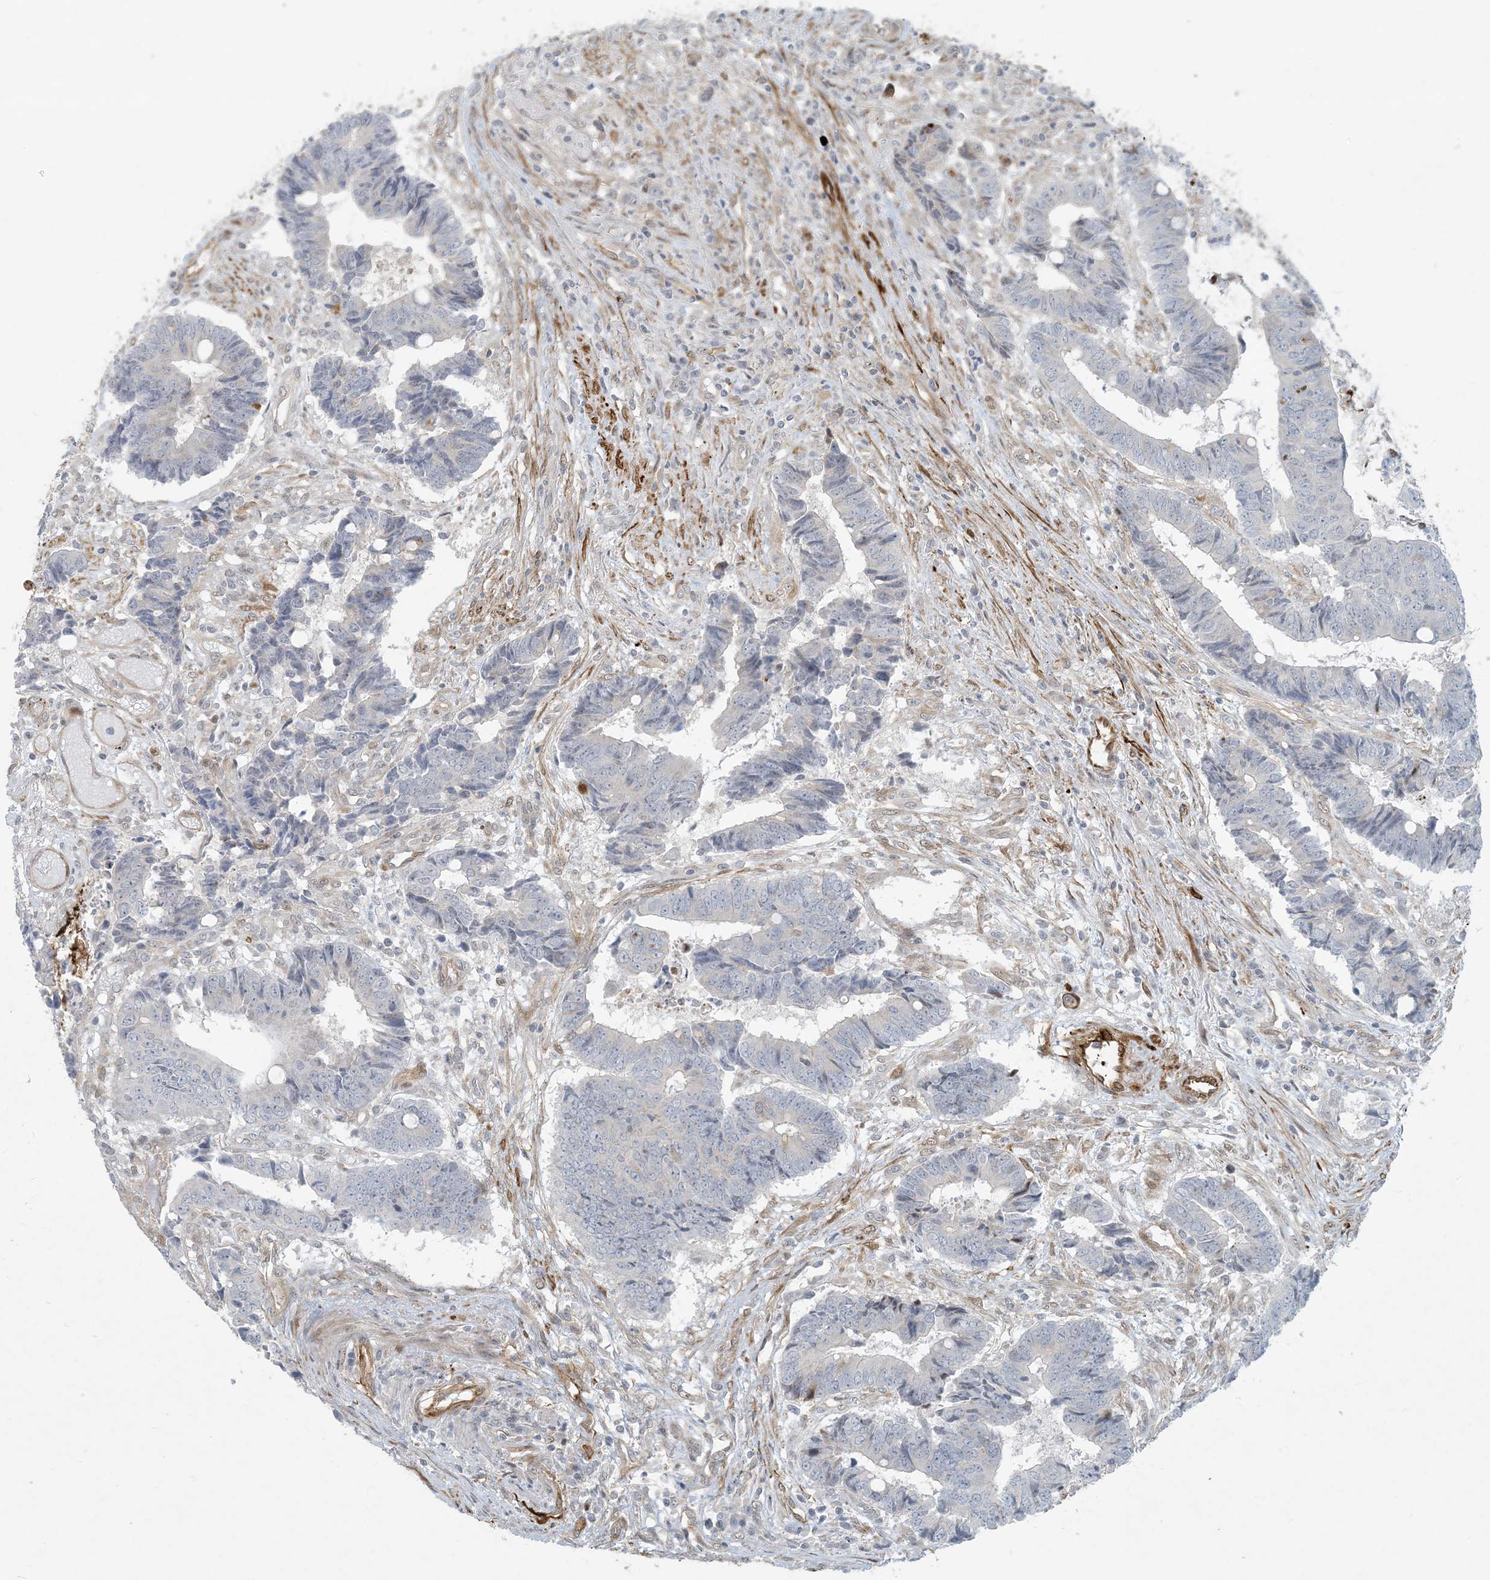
{"staining": {"intensity": "negative", "quantity": "none", "location": "none"}, "tissue": "colorectal cancer", "cell_type": "Tumor cells", "image_type": "cancer", "snomed": [{"axis": "morphology", "description": "Adenocarcinoma, NOS"}, {"axis": "topography", "description": "Rectum"}], "caption": "IHC histopathology image of neoplastic tissue: colorectal cancer stained with DAB (3,3'-diaminobenzidine) exhibits no significant protein expression in tumor cells. The staining was performed using DAB to visualize the protein expression in brown, while the nuclei were stained in blue with hematoxylin (Magnification: 20x).", "gene": "BCORL1", "patient": {"sex": "male", "age": 84}}